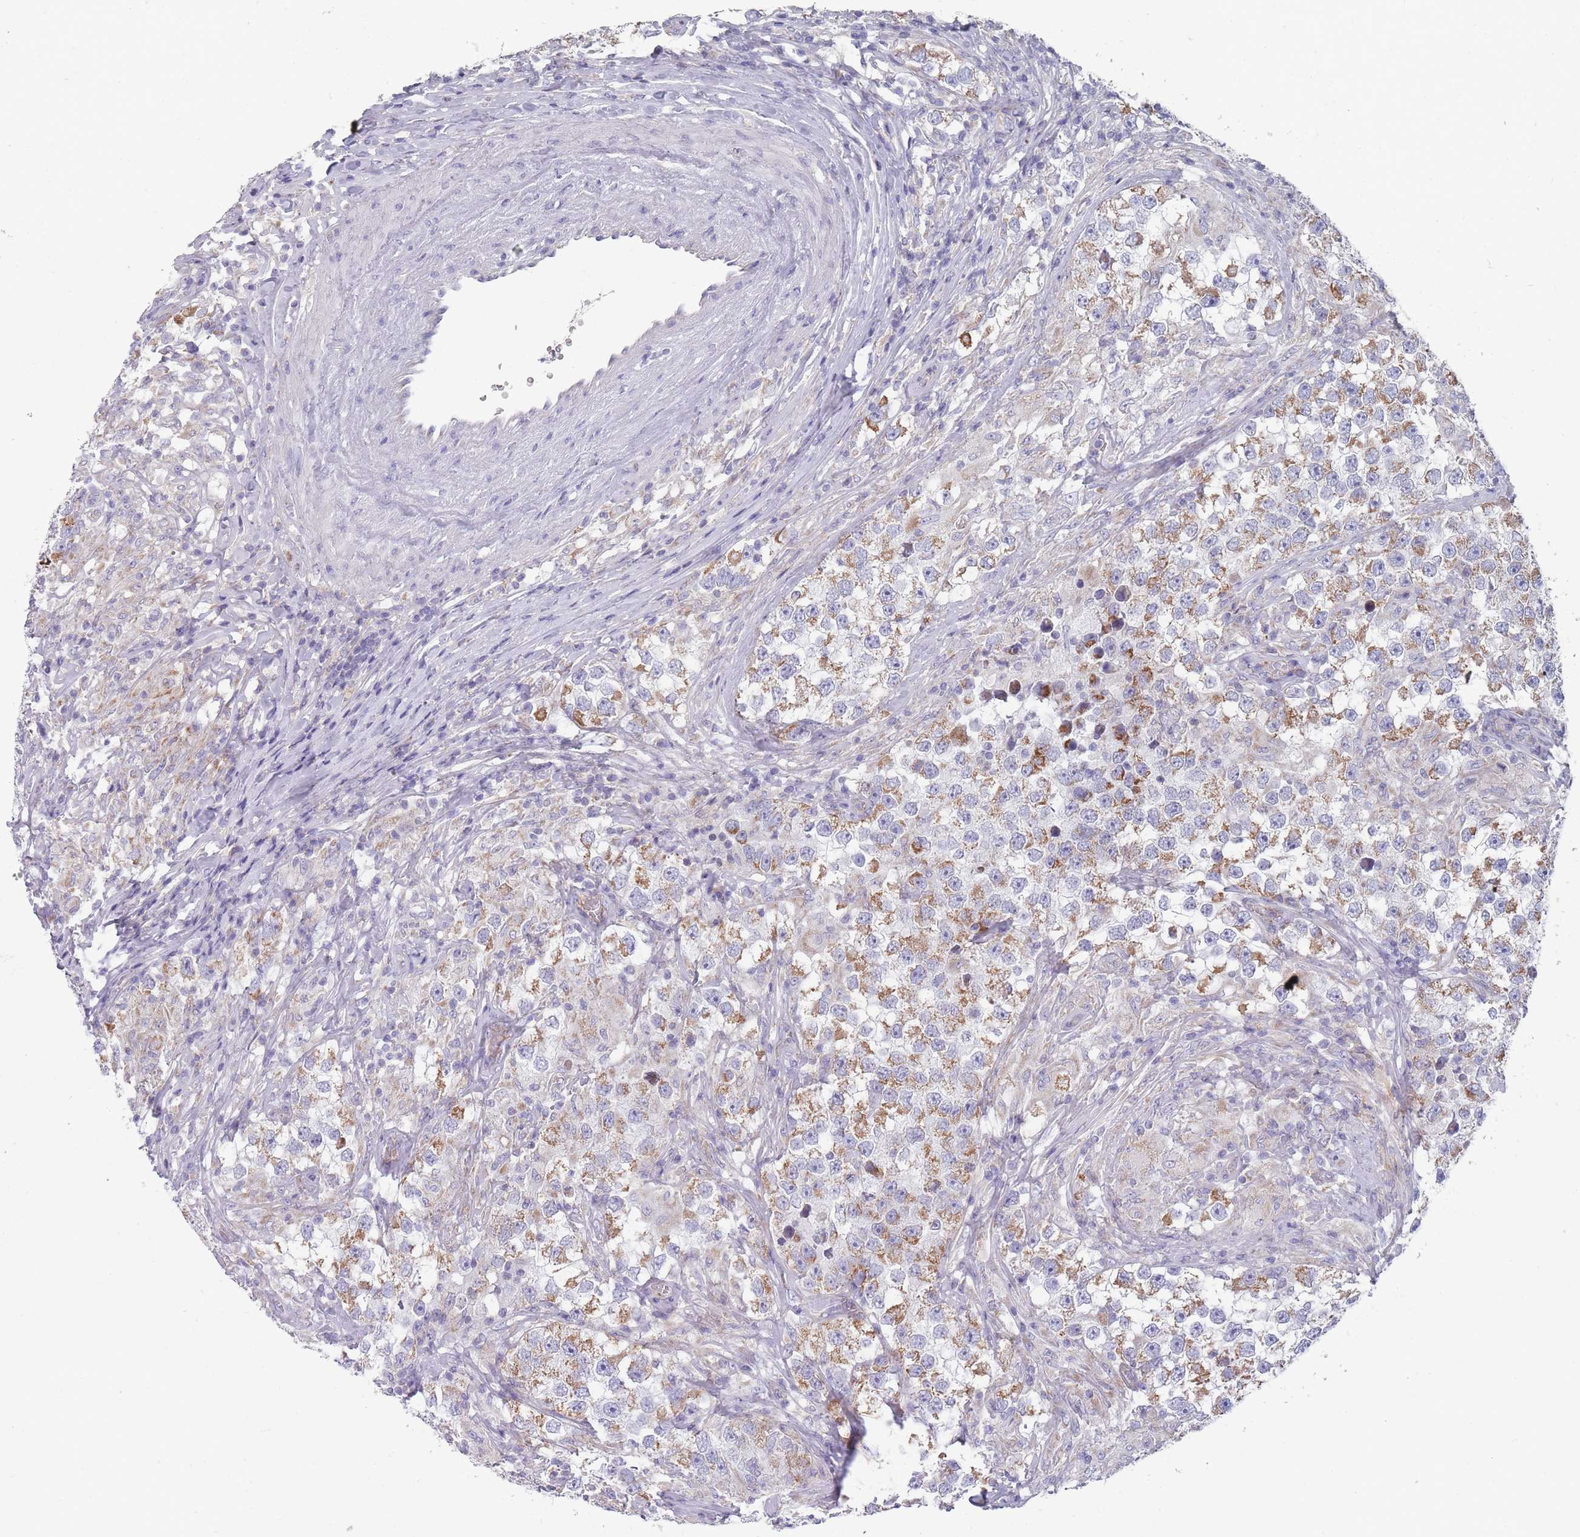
{"staining": {"intensity": "moderate", "quantity": ">75%", "location": "cytoplasmic/membranous"}, "tissue": "testis cancer", "cell_type": "Tumor cells", "image_type": "cancer", "snomed": [{"axis": "morphology", "description": "Seminoma, NOS"}, {"axis": "topography", "description": "Testis"}], "caption": "IHC image of human seminoma (testis) stained for a protein (brown), which displays medium levels of moderate cytoplasmic/membranous positivity in about >75% of tumor cells.", "gene": "MRPS14", "patient": {"sex": "male", "age": 46}}